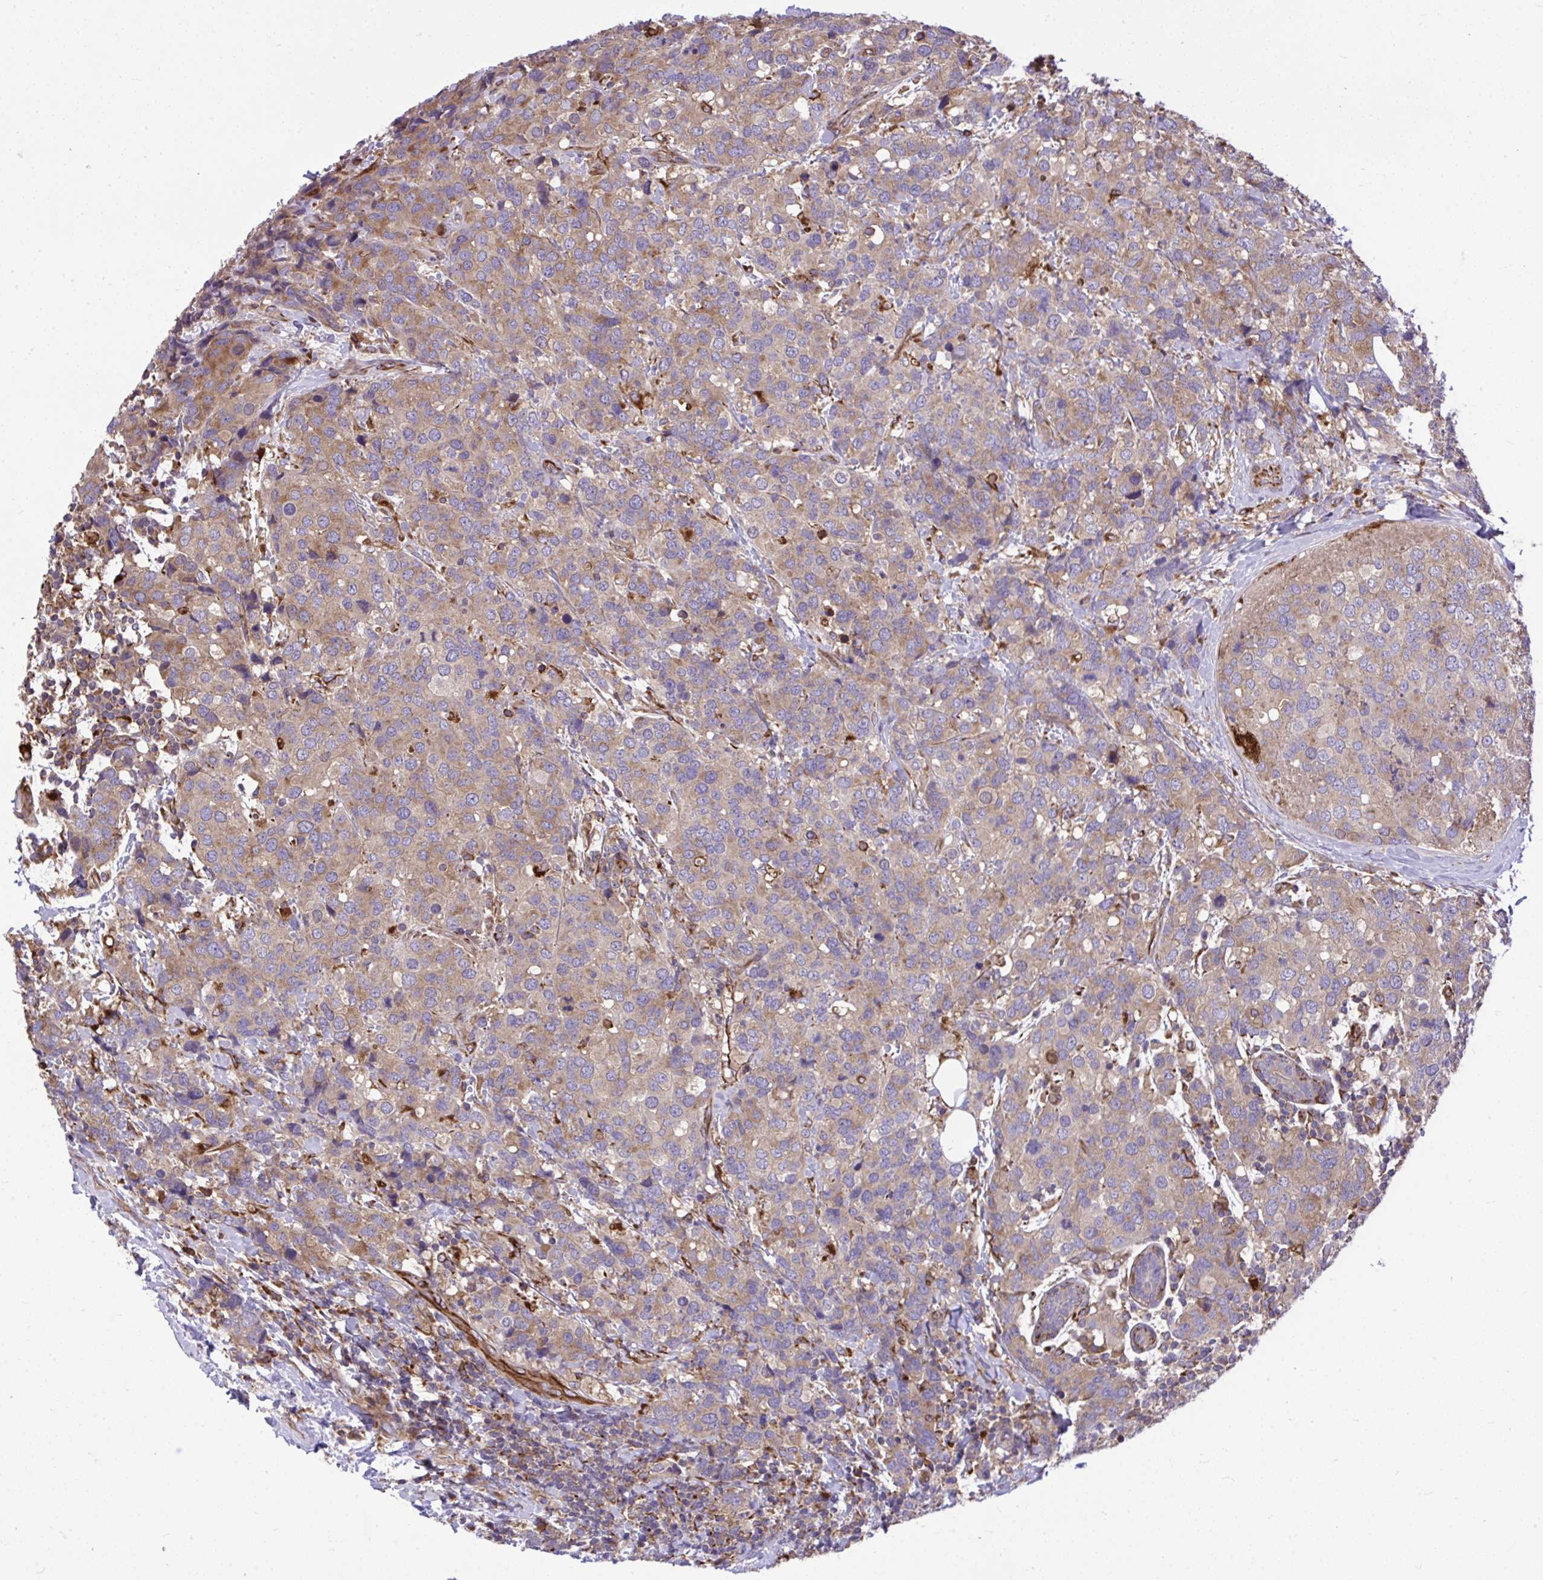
{"staining": {"intensity": "weak", "quantity": ">75%", "location": "cytoplasmic/membranous"}, "tissue": "breast cancer", "cell_type": "Tumor cells", "image_type": "cancer", "snomed": [{"axis": "morphology", "description": "Lobular carcinoma"}, {"axis": "topography", "description": "Breast"}], "caption": "Breast cancer stained with a brown dye exhibits weak cytoplasmic/membranous positive positivity in about >75% of tumor cells.", "gene": "PAIP2", "patient": {"sex": "female", "age": 59}}